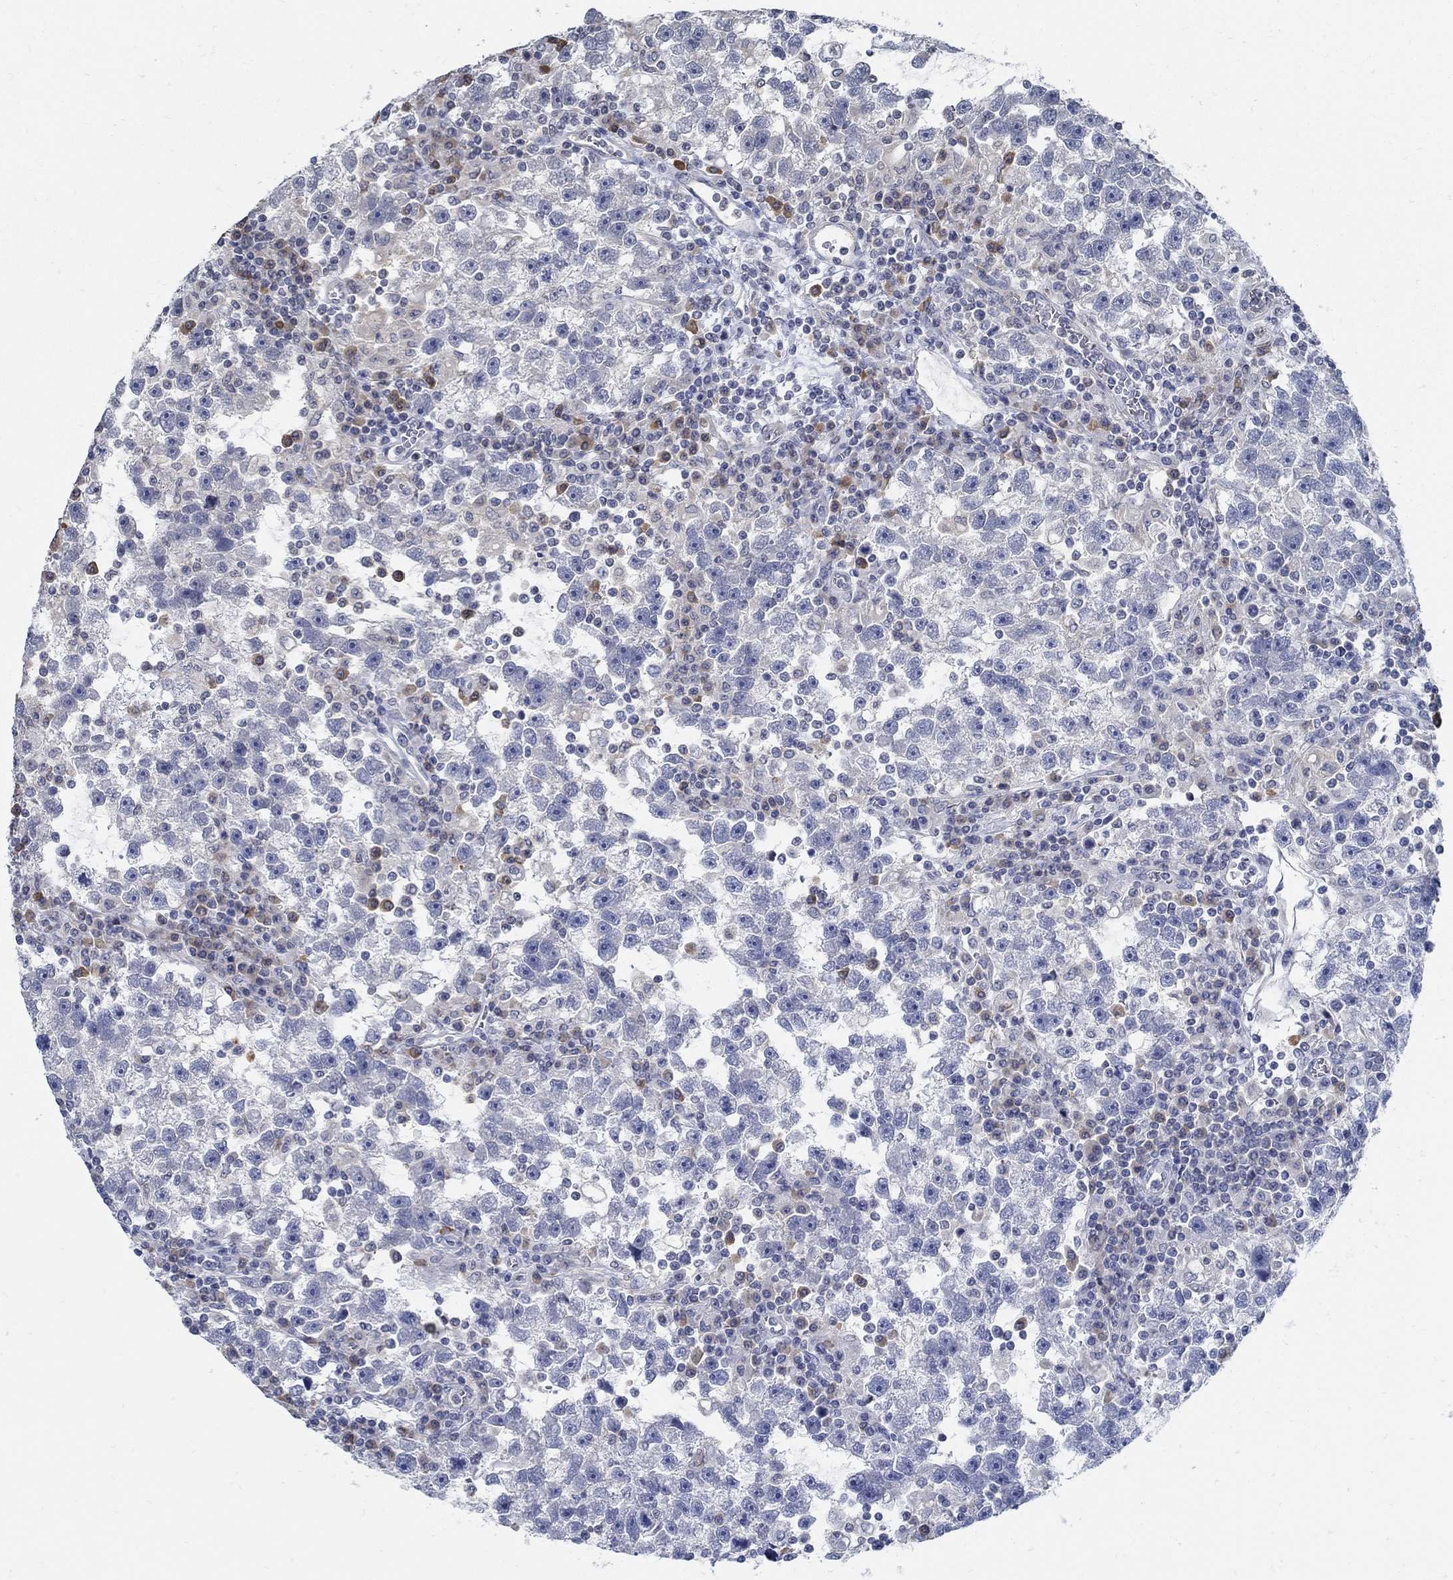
{"staining": {"intensity": "negative", "quantity": "none", "location": "none"}, "tissue": "testis cancer", "cell_type": "Tumor cells", "image_type": "cancer", "snomed": [{"axis": "morphology", "description": "Seminoma, NOS"}, {"axis": "topography", "description": "Testis"}], "caption": "Immunohistochemistry (IHC) of seminoma (testis) reveals no staining in tumor cells. (IHC, brightfield microscopy, high magnification).", "gene": "PCDH11X", "patient": {"sex": "male", "age": 47}}